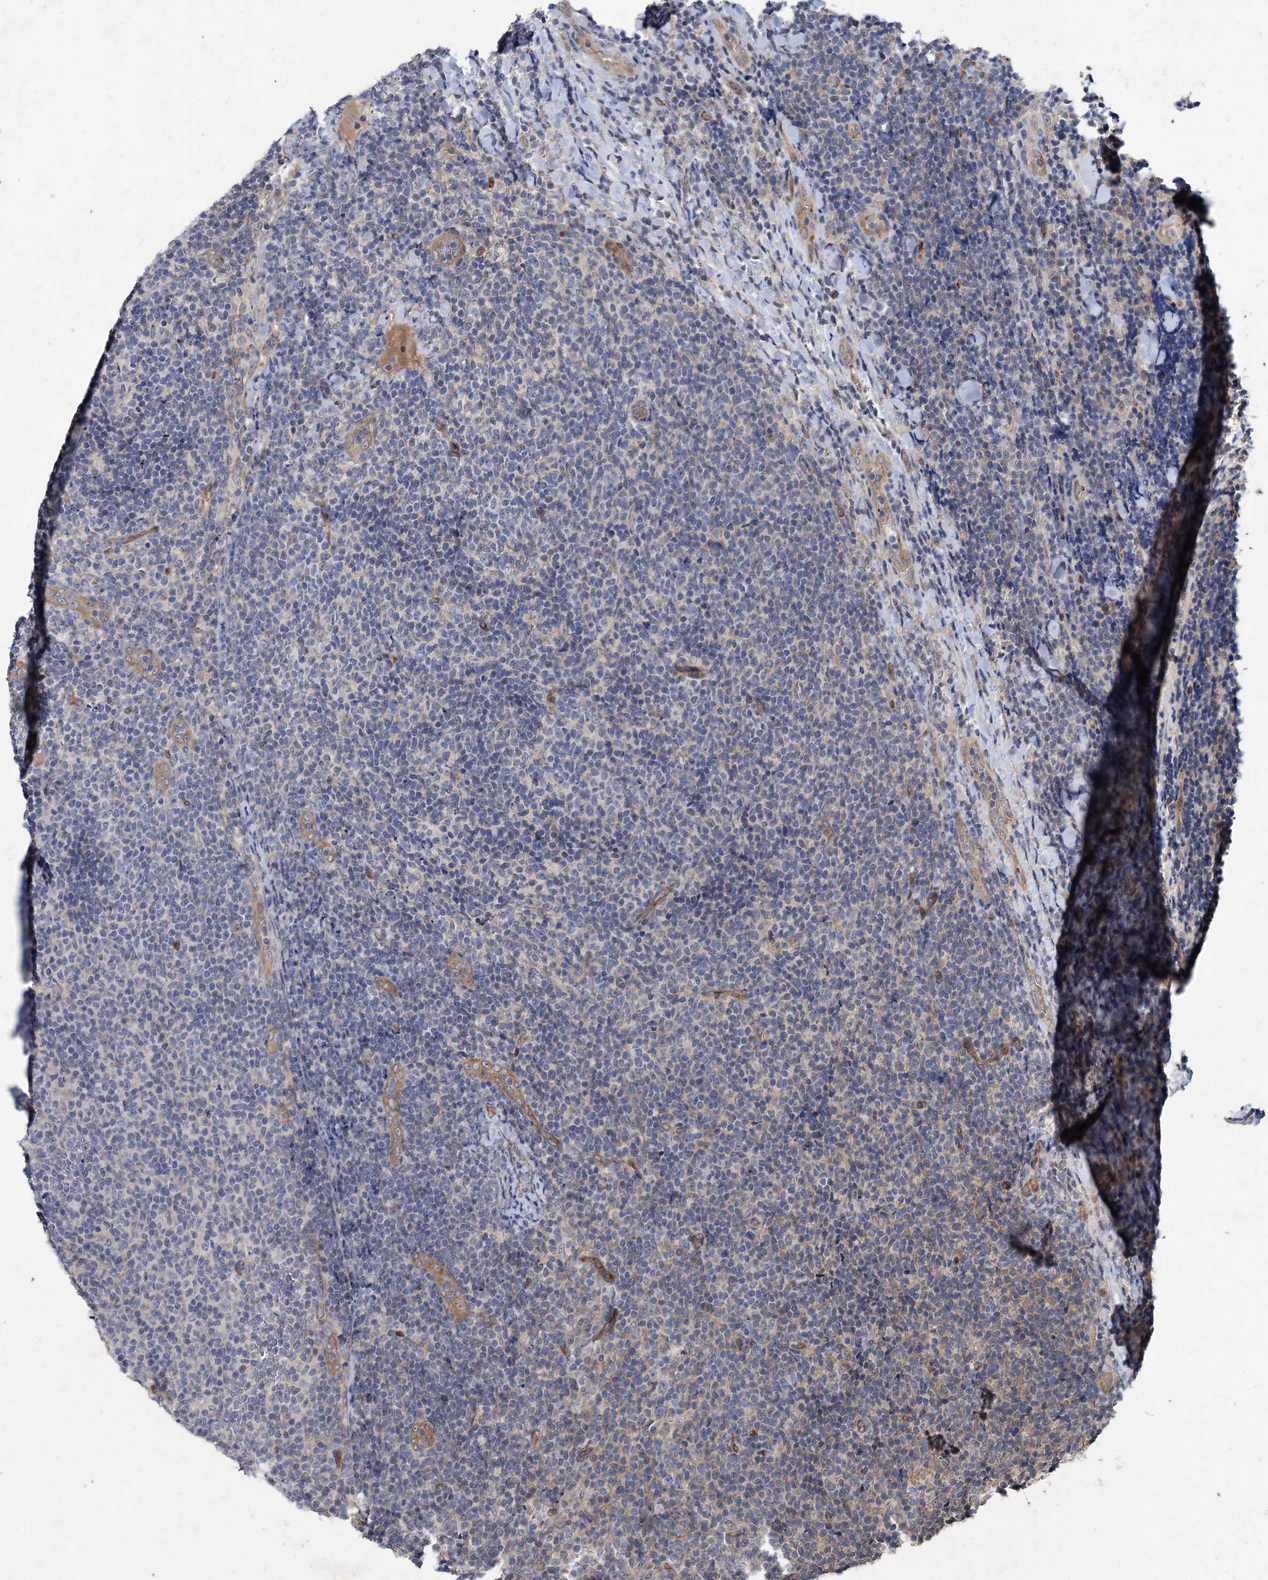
{"staining": {"intensity": "negative", "quantity": "none", "location": "none"}, "tissue": "lymphoma", "cell_type": "Tumor cells", "image_type": "cancer", "snomed": [{"axis": "morphology", "description": "Malignant lymphoma, non-Hodgkin's type, Low grade"}, {"axis": "topography", "description": "Lymph node"}], "caption": "A histopathology image of low-grade malignant lymphoma, non-Hodgkin's type stained for a protein exhibits no brown staining in tumor cells.", "gene": "PKN2", "patient": {"sex": "male", "age": 66}}